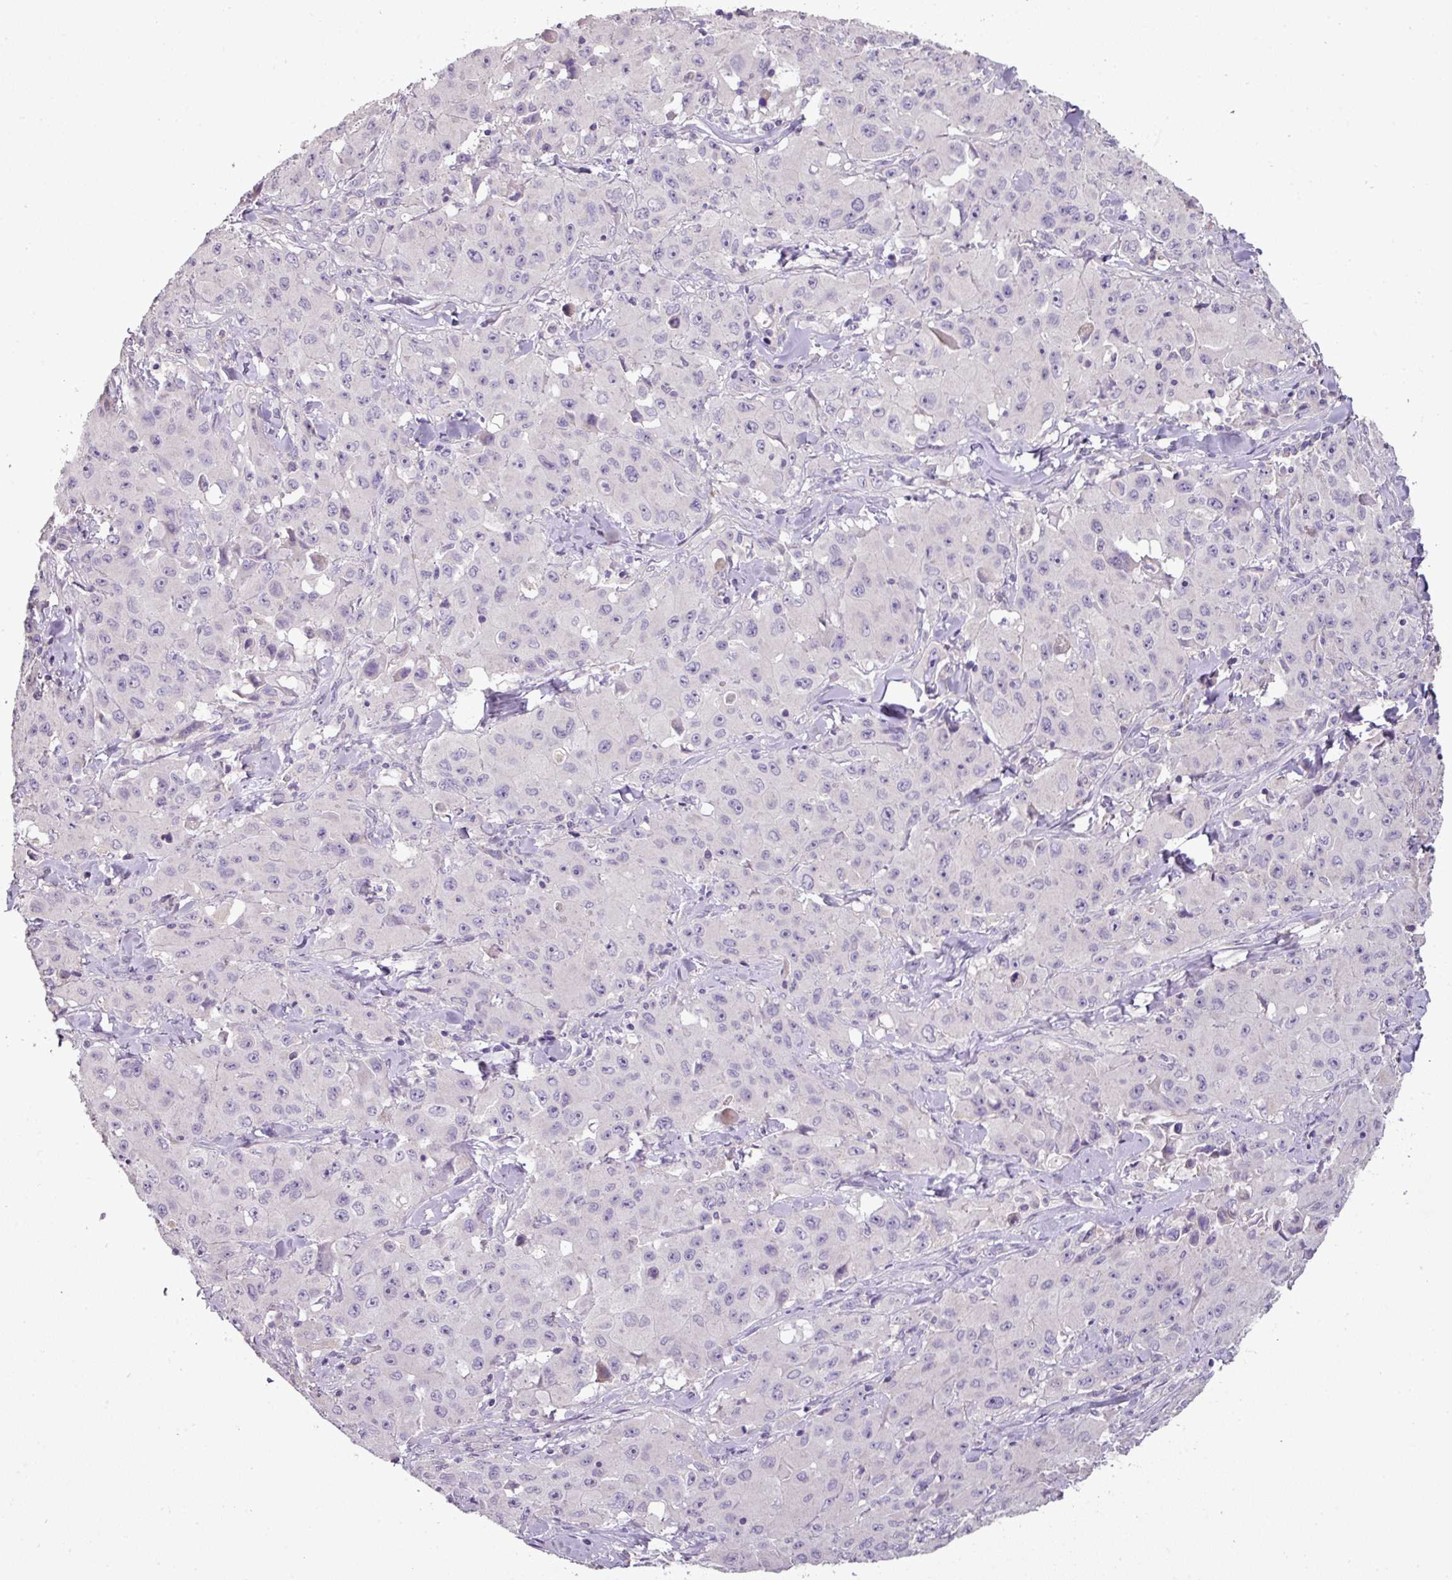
{"staining": {"intensity": "negative", "quantity": "none", "location": "none"}, "tissue": "lung cancer", "cell_type": "Tumor cells", "image_type": "cancer", "snomed": [{"axis": "morphology", "description": "Squamous cell carcinoma, NOS"}, {"axis": "topography", "description": "Lung"}], "caption": "A micrograph of human lung cancer is negative for staining in tumor cells.", "gene": "BRINP2", "patient": {"sex": "male", "age": 63}}